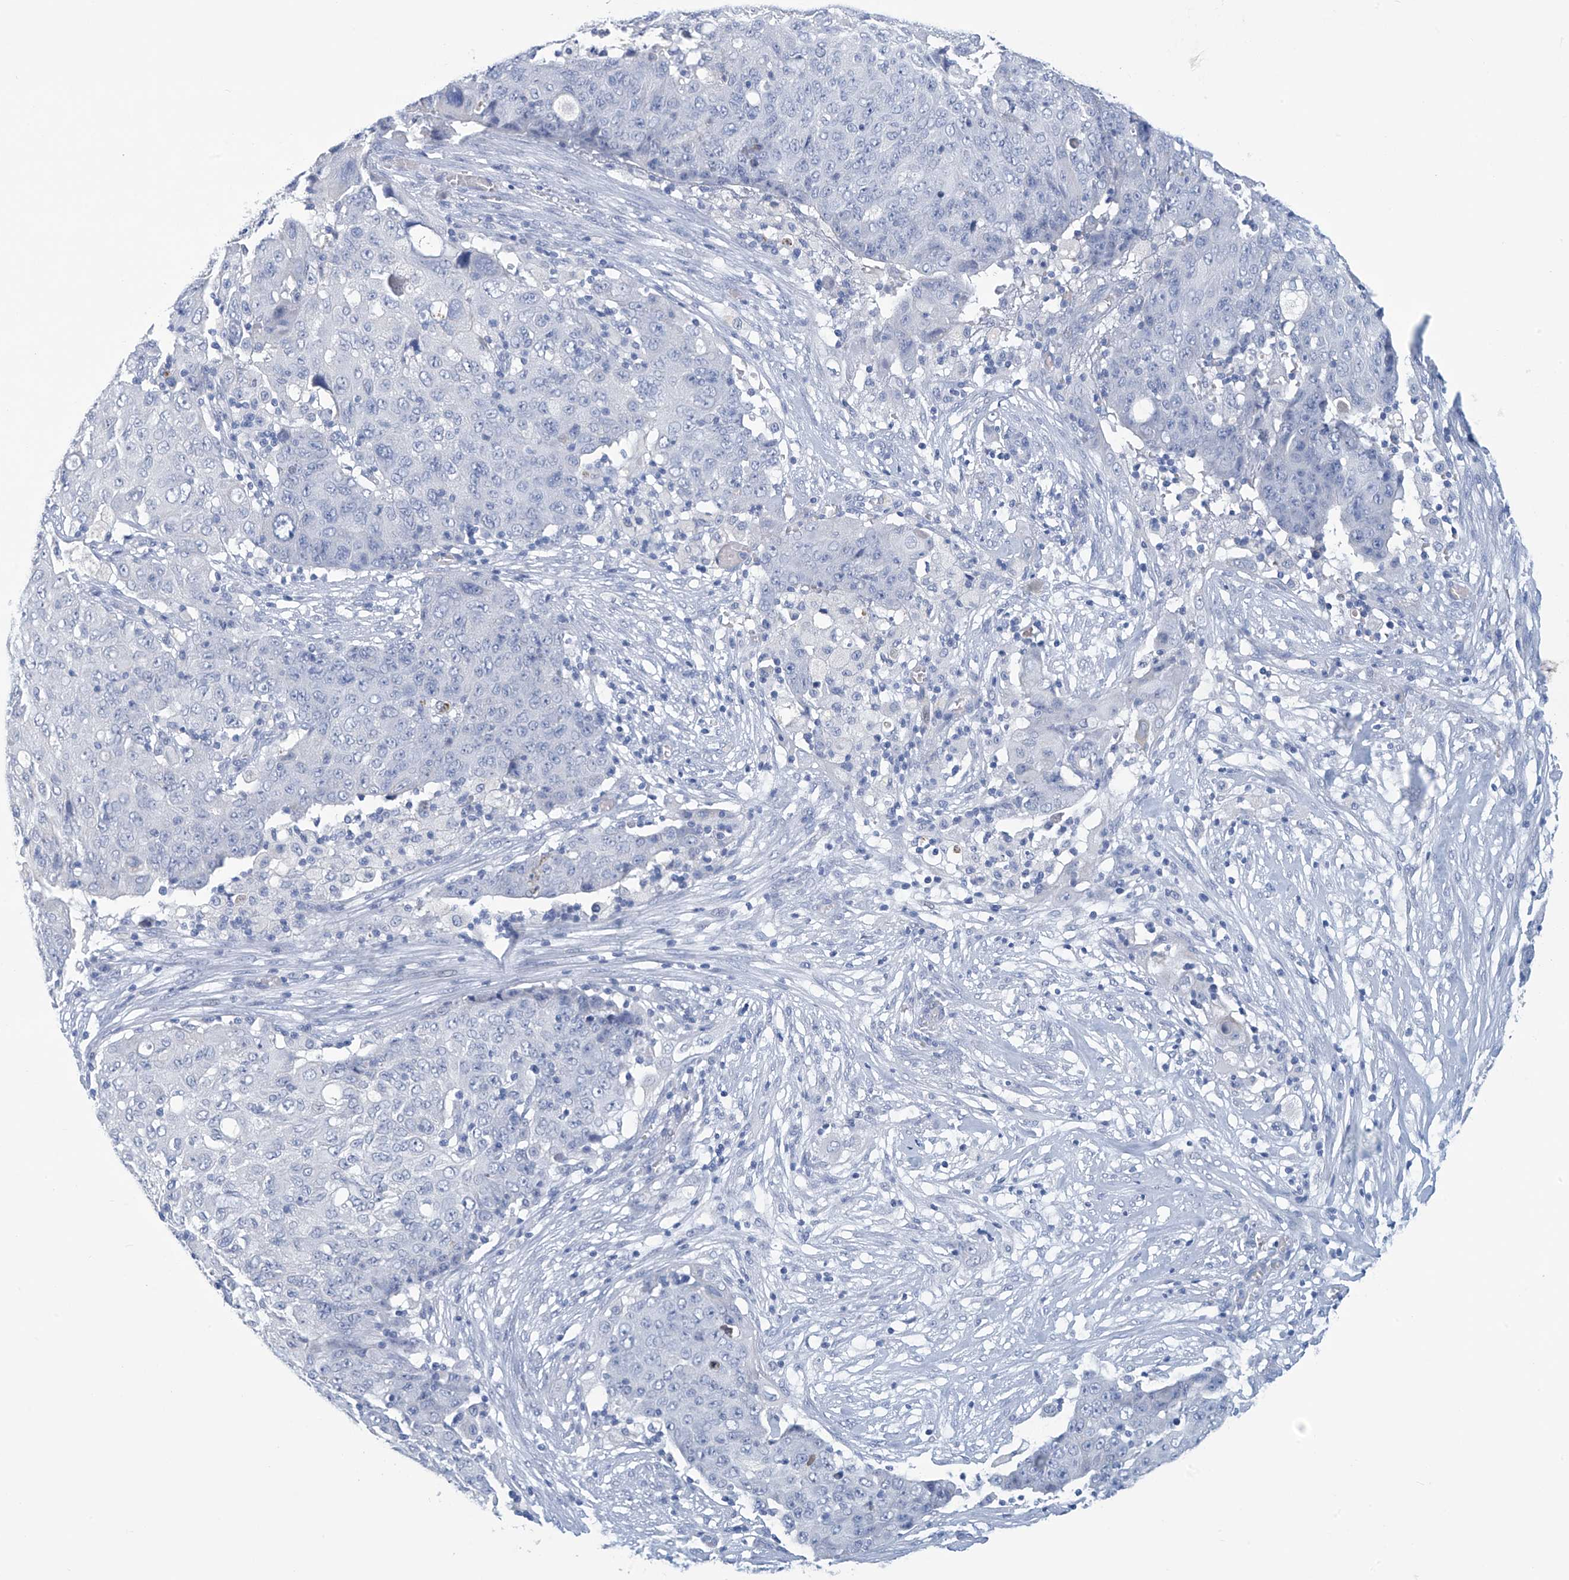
{"staining": {"intensity": "negative", "quantity": "none", "location": "none"}, "tissue": "ovarian cancer", "cell_type": "Tumor cells", "image_type": "cancer", "snomed": [{"axis": "morphology", "description": "Carcinoma, endometroid"}, {"axis": "topography", "description": "Ovary"}], "caption": "Tumor cells show no significant protein staining in ovarian cancer. The staining is performed using DAB (3,3'-diaminobenzidine) brown chromogen with nuclei counter-stained in using hematoxylin.", "gene": "DSP", "patient": {"sex": "female", "age": 42}}